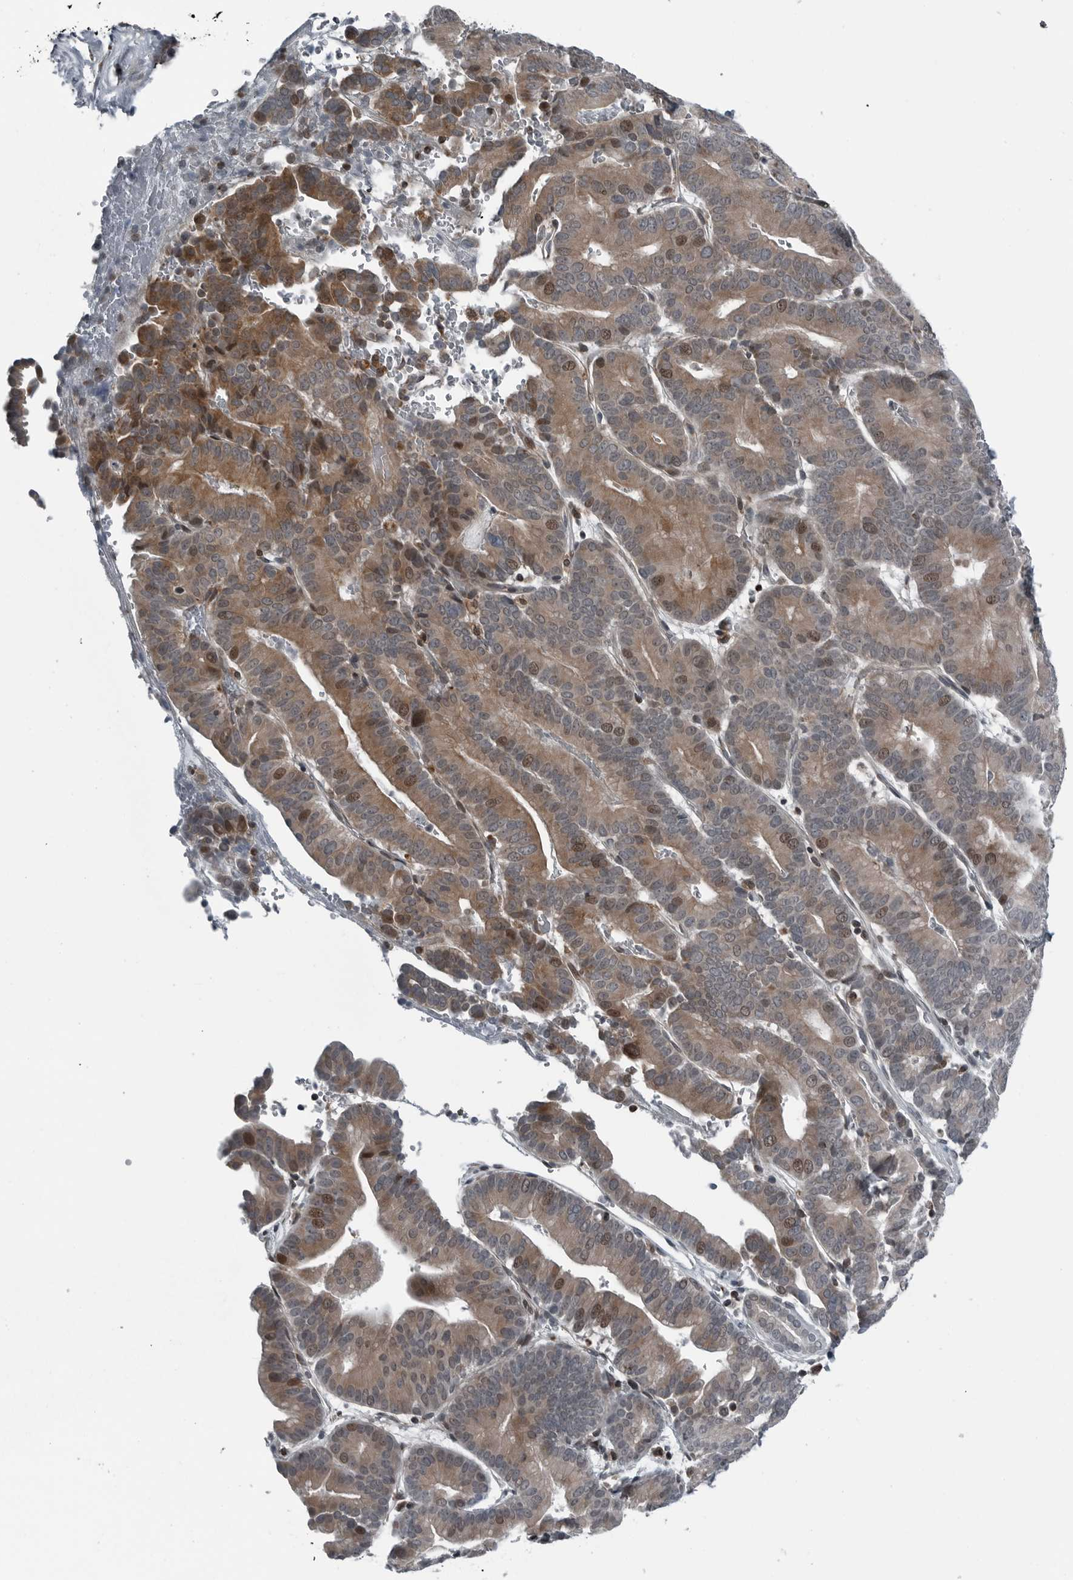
{"staining": {"intensity": "moderate", "quantity": ">75%", "location": "cytoplasmic/membranous"}, "tissue": "liver cancer", "cell_type": "Tumor cells", "image_type": "cancer", "snomed": [{"axis": "morphology", "description": "Cholangiocarcinoma"}, {"axis": "topography", "description": "Liver"}], "caption": "Immunohistochemistry image of human liver cancer (cholangiocarcinoma) stained for a protein (brown), which shows medium levels of moderate cytoplasmic/membranous positivity in about >75% of tumor cells.", "gene": "GAK", "patient": {"sex": "female", "age": 75}}